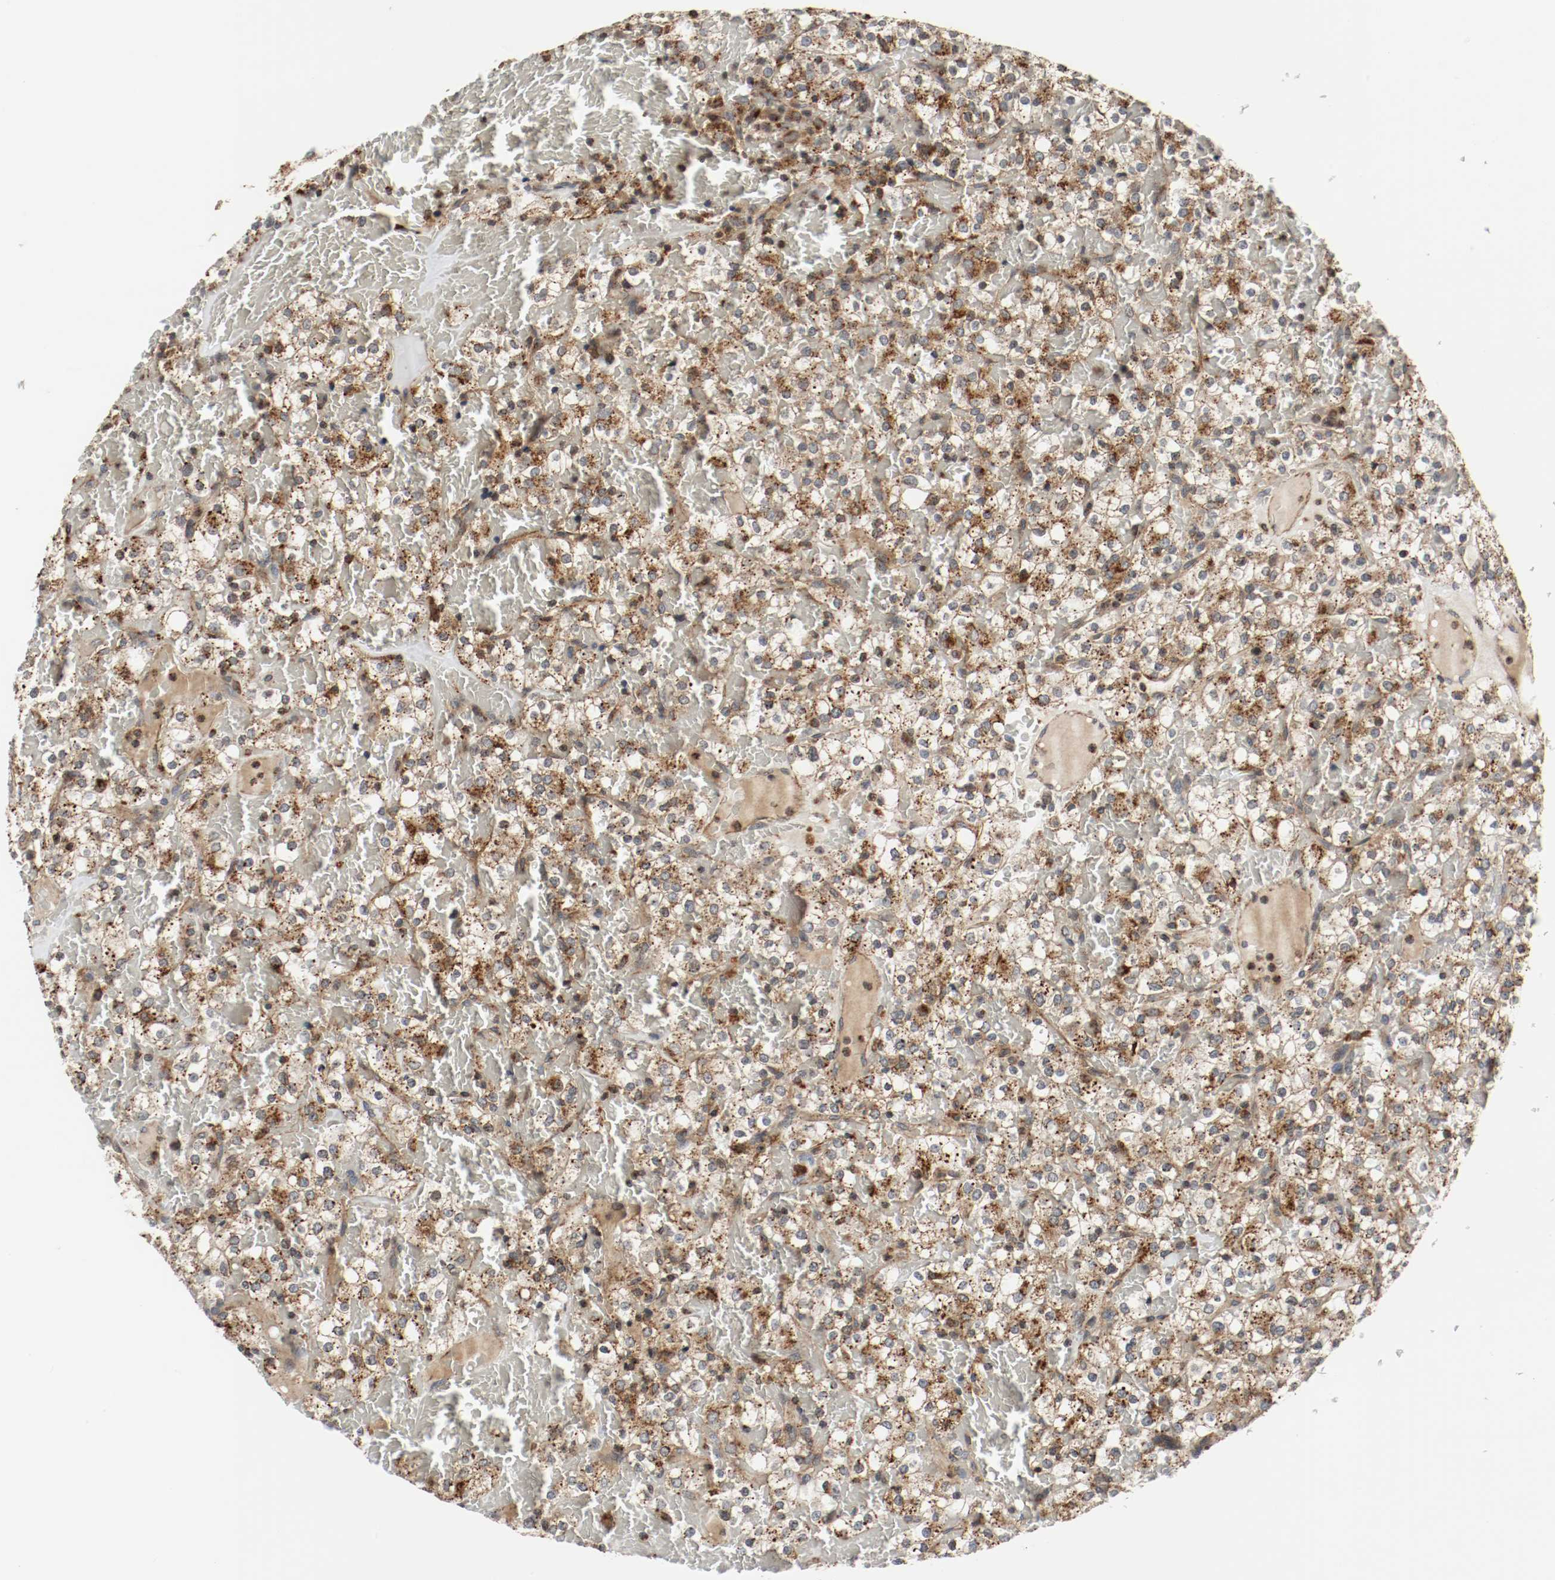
{"staining": {"intensity": "moderate", "quantity": ">75%", "location": "cytoplasmic/membranous"}, "tissue": "renal cancer", "cell_type": "Tumor cells", "image_type": "cancer", "snomed": [{"axis": "morphology", "description": "Normal tissue, NOS"}, {"axis": "morphology", "description": "Adenocarcinoma, NOS"}, {"axis": "topography", "description": "Kidney"}], "caption": "Adenocarcinoma (renal) tissue demonstrates moderate cytoplasmic/membranous positivity in about >75% of tumor cells", "gene": "LAMP2", "patient": {"sex": "female", "age": 72}}